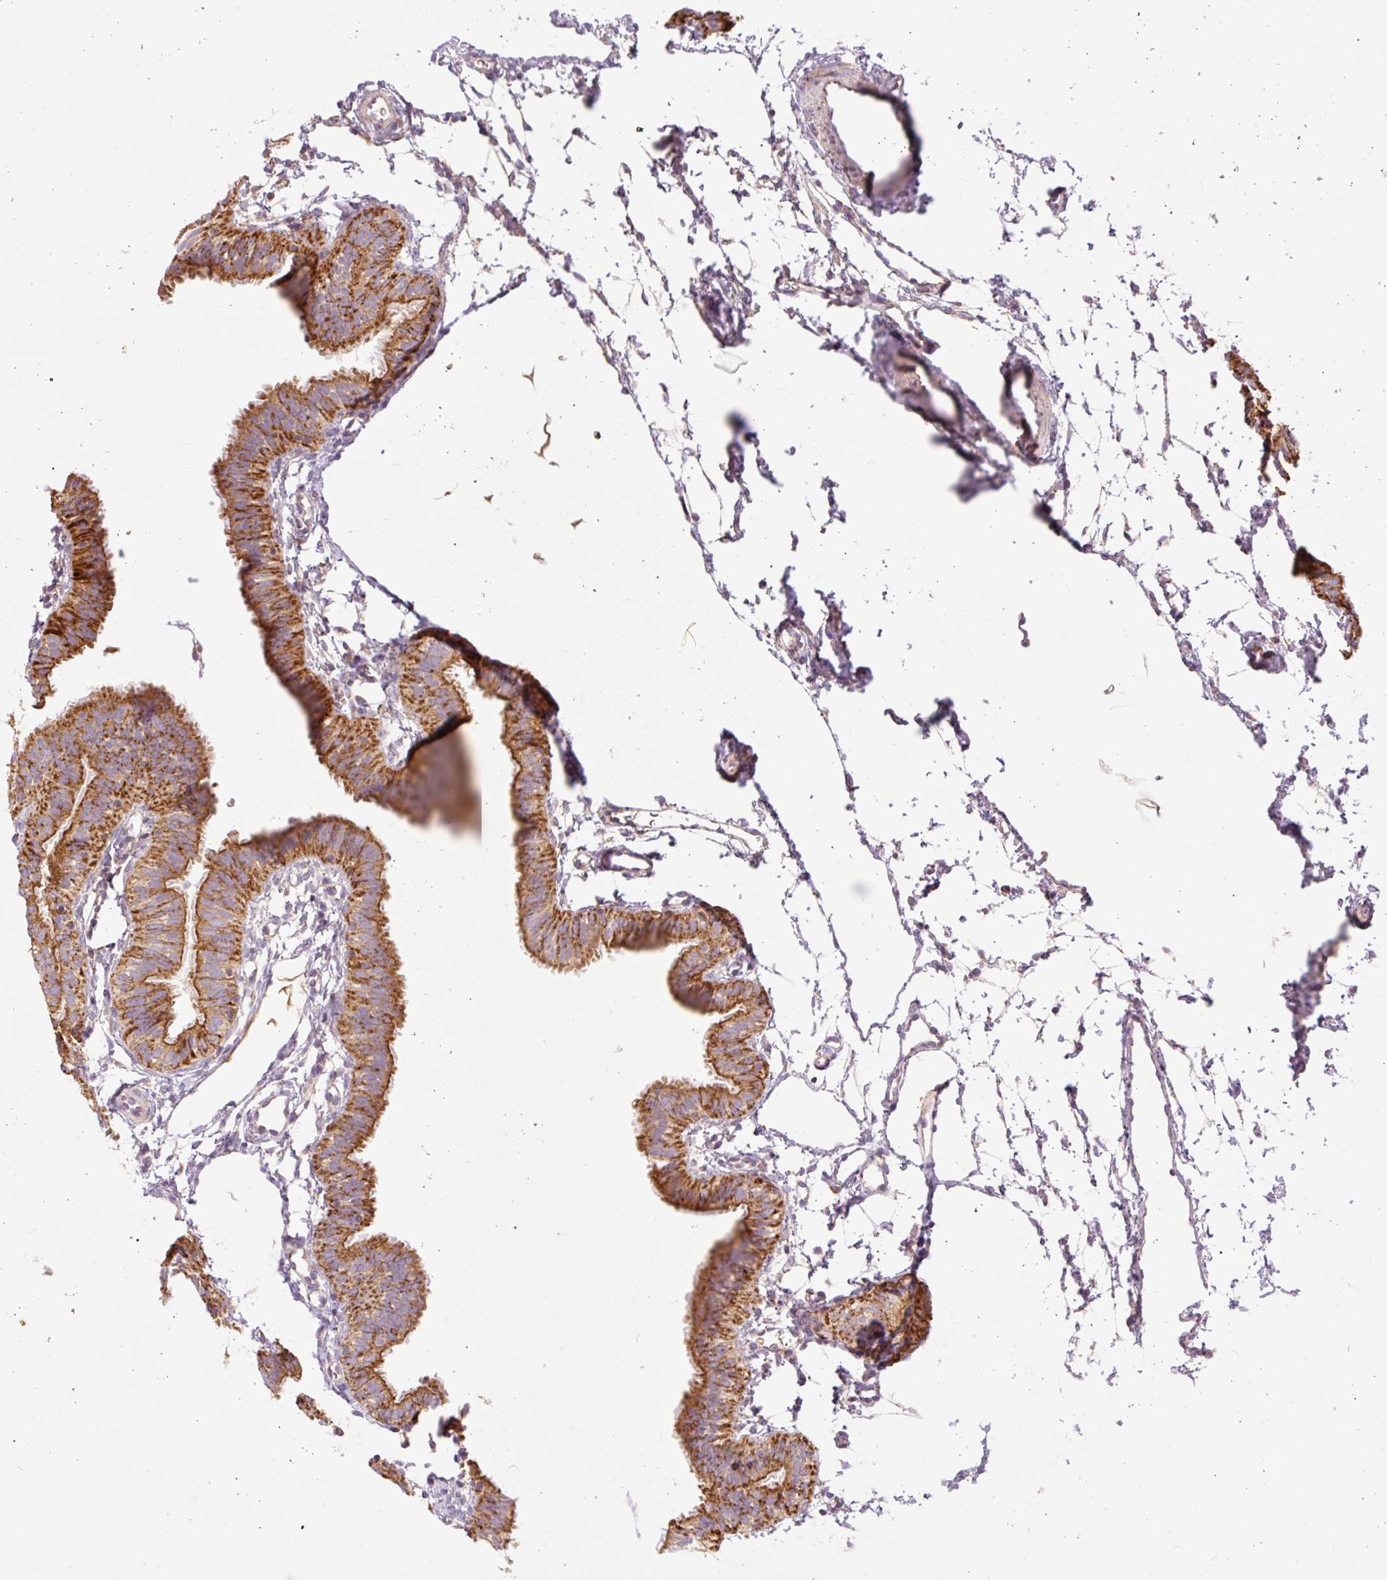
{"staining": {"intensity": "strong", "quantity": ">75%", "location": "cytoplasmic/membranous"}, "tissue": "fallopian tube", "cell_type": "Glandular cells", "image_type": "normal", "snomed": [{"axis": "morphology", "description": "Normal tissue, NOS"}, {"axis": "topography", "description": "Fallopian tube"}], "caption": "DAB immunohistochemical staining of normal human fallopian tube exhibits strong cytoplasmic/membranous protein expression in about >75% of glandular cells.", "gene": "GOSR2", "patient": {"sex": "female", "age": 35}}